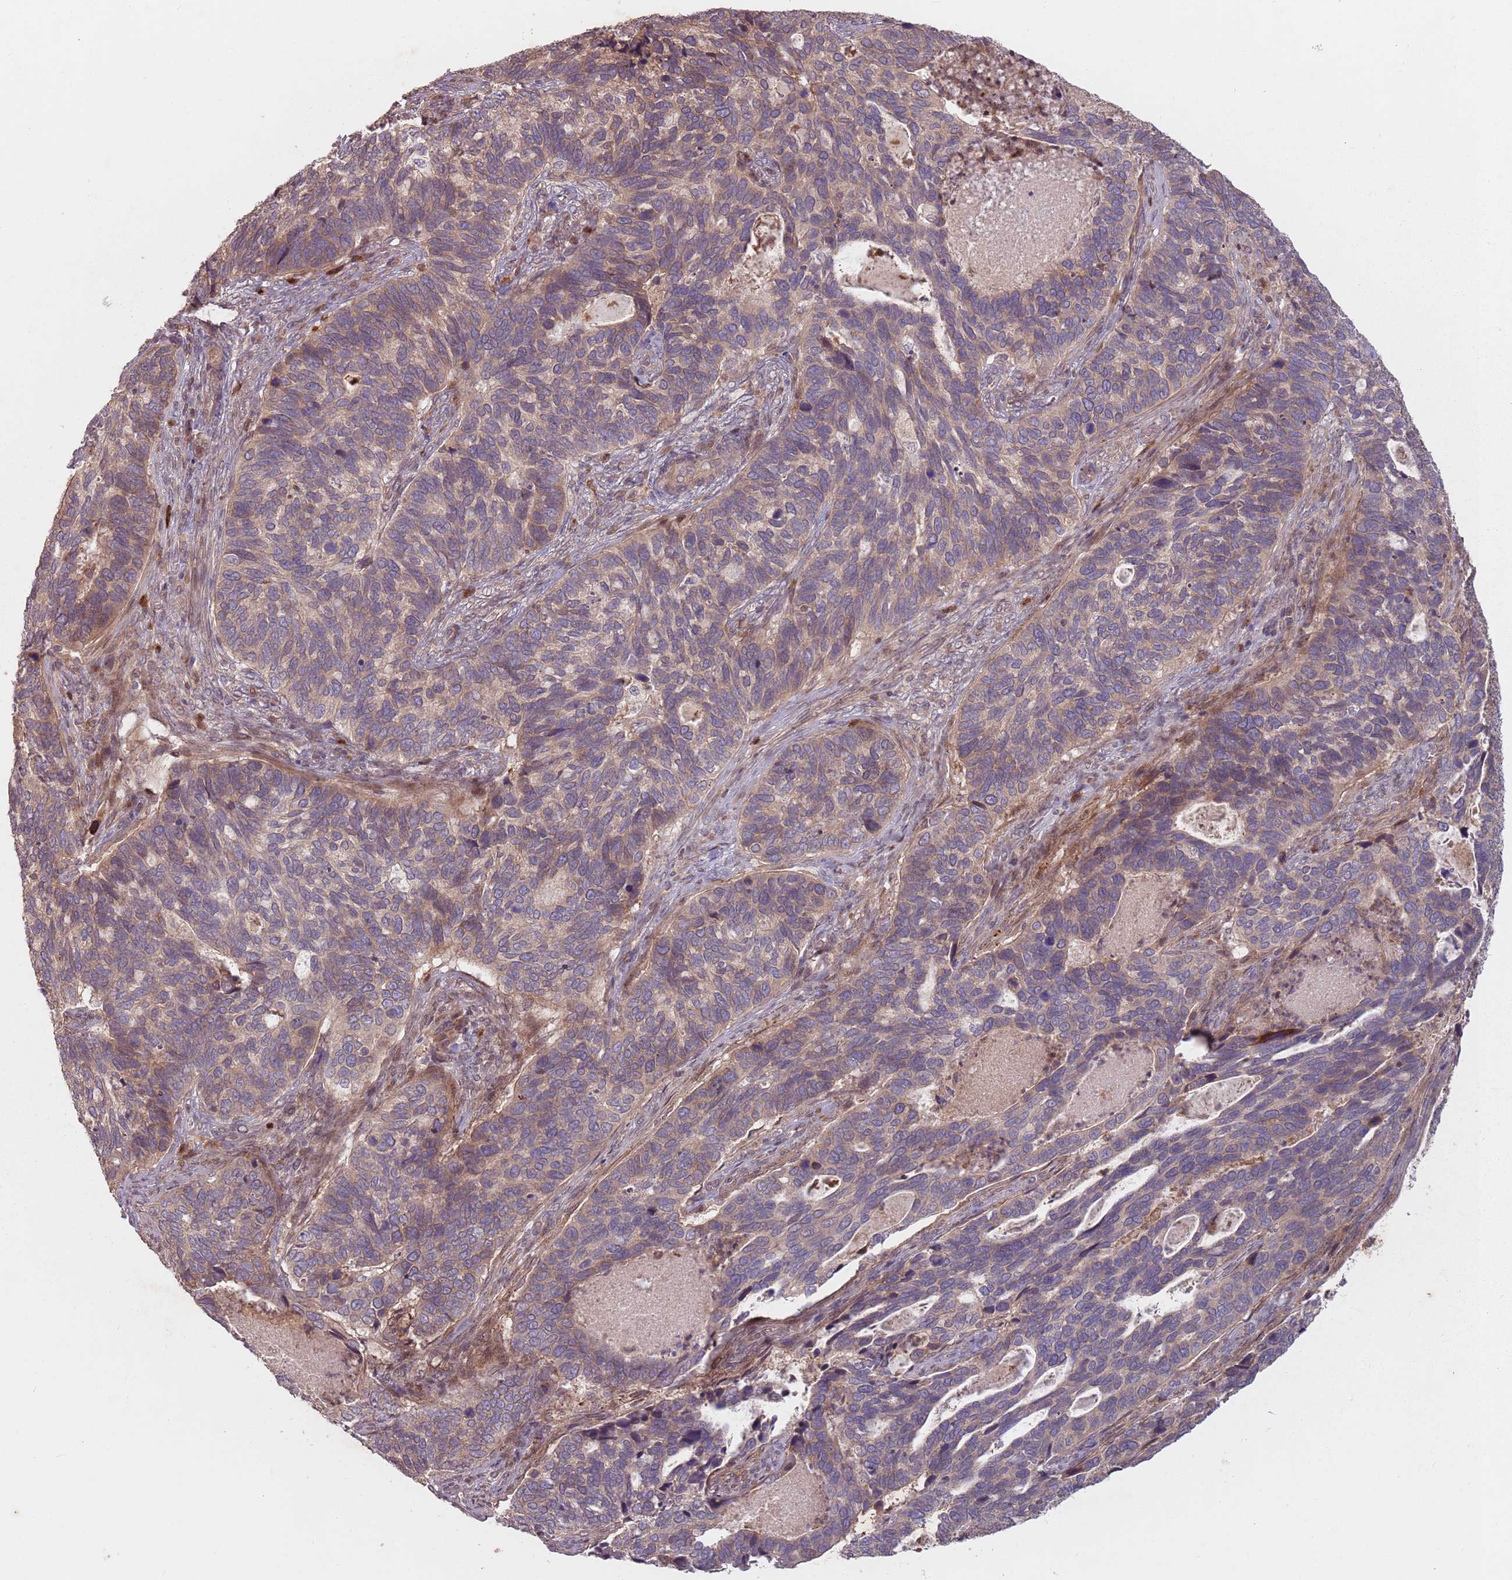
{"staining": {"intensity": "weak", "quantity": "25%-75%", "location": "cytoplasmic/membranous"}, "tissue": "cervical cancer", "cell_type": "Tumor cells", "image_type": "cancer", "snomed": [{"axis": "morphology", "description": "Squamous cell carcinoma, NOS"}, {"axis": "topography", "description": "Cervix"}], "caption": "Cervical cancer (squamous cell carcinoma) stained for a protein (brown) reveals weak cytoplasmic/membranous positive expression in about 25%-75% of tumor cells.", "gene": "GPR180", "patient": {"sex": "female", "age": 38}}